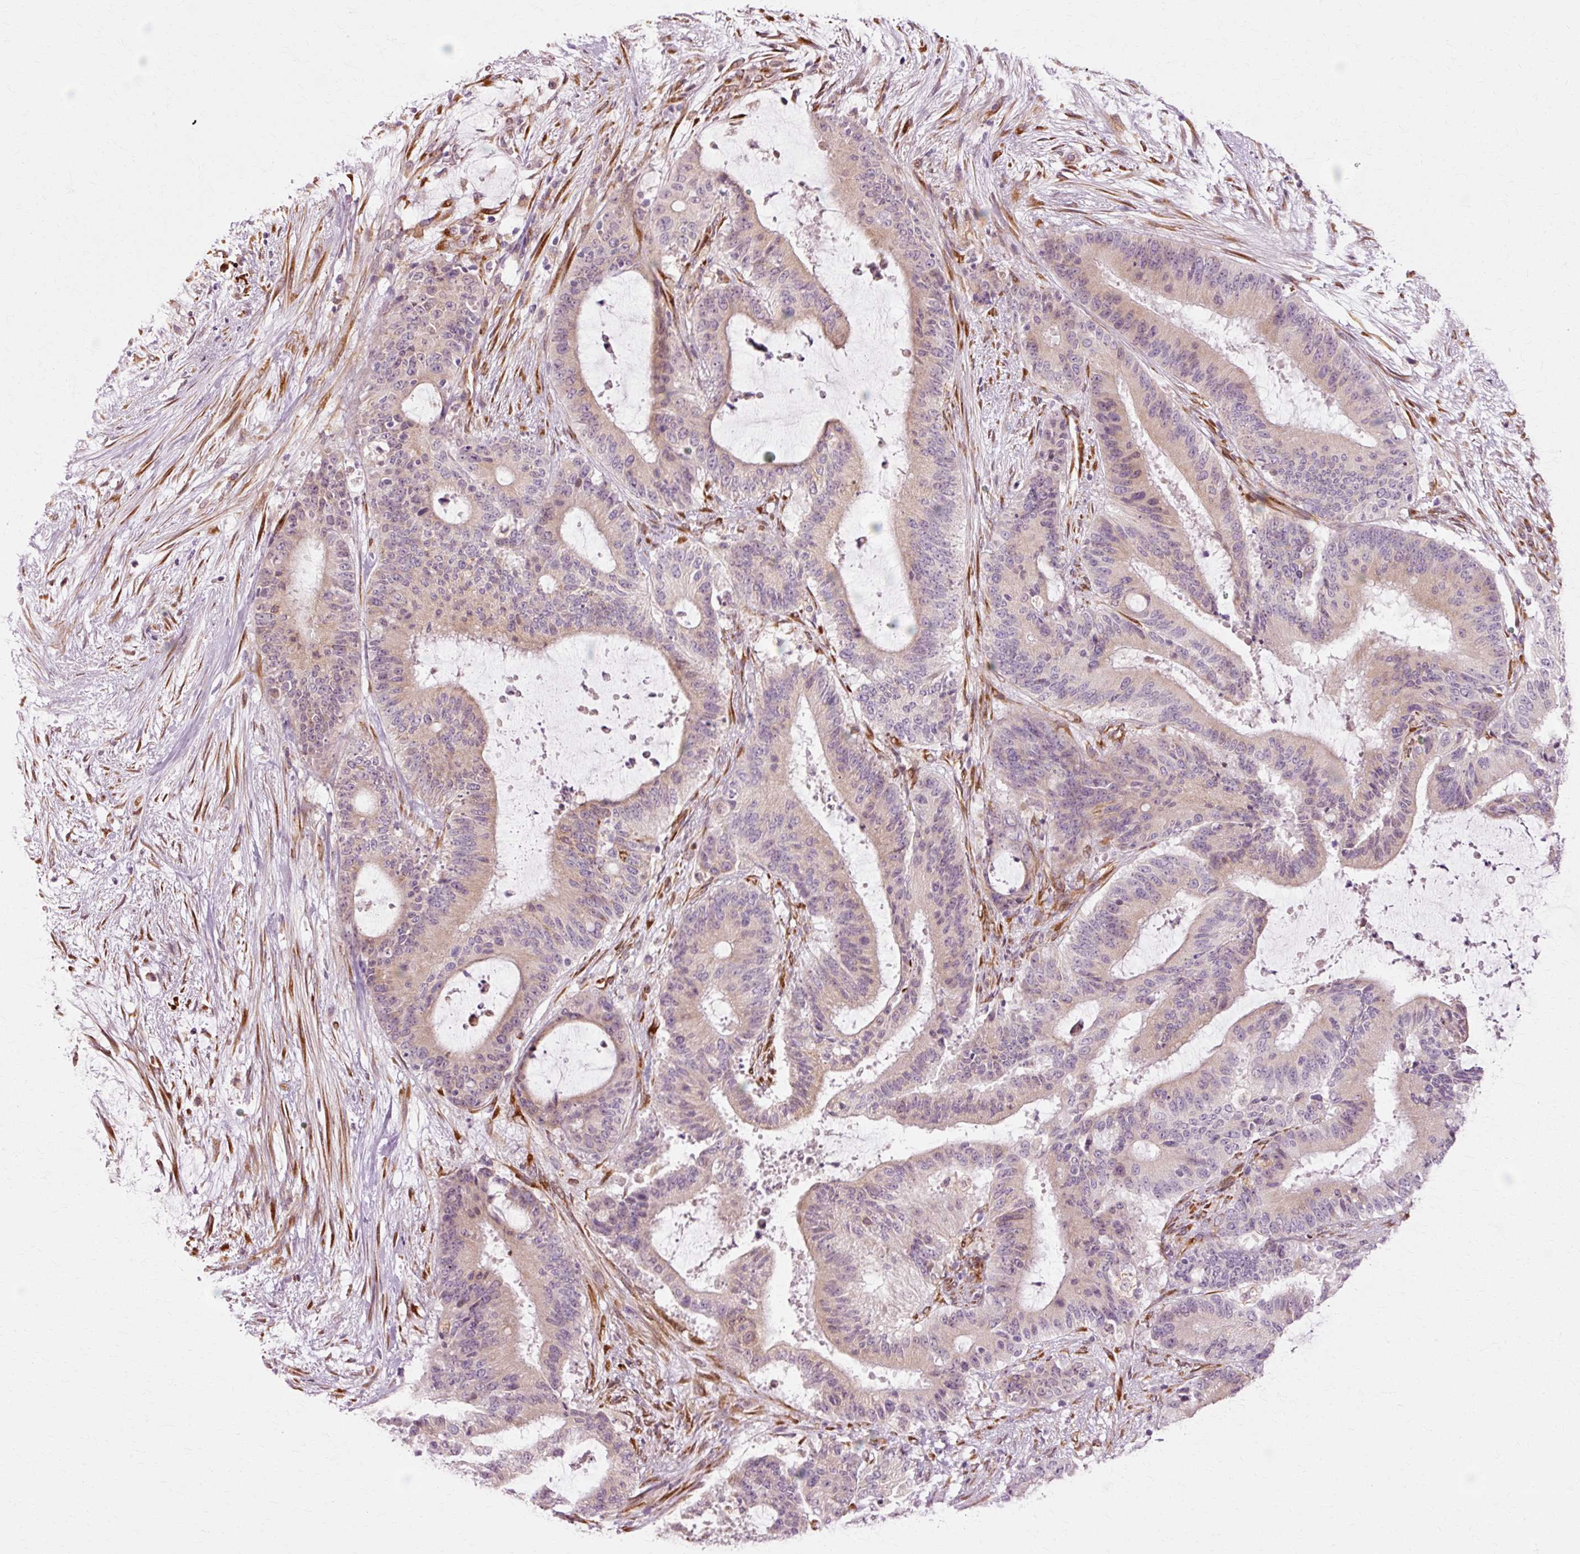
{"staining": {"intensity": "weak", "quantity": "25%-75%", "location": "cytoplasmic/membranous"}, "tissue": "liver cancer", "cell_type": "Tumor cells", "image_type": "cancer", "snomed": [{"axis": "morphology", "description": "Normal tissue, NOS"}, {"axis": "morphology", "description": "Cholangiocarcinoma"}, {"axis": "topography", "description": "Liver"}, {"axis": "topography", "description": "Peripheral nerve tissue"}], "caption": "Immunohistochemical staining of human liver cholangiocarcinoma exhibits weak cytoplasmic/membranous protein staining in about 25%-75% of tumor cells.", "gene": "RGPD5", "patient": {"sex": "female", "age": 73}}